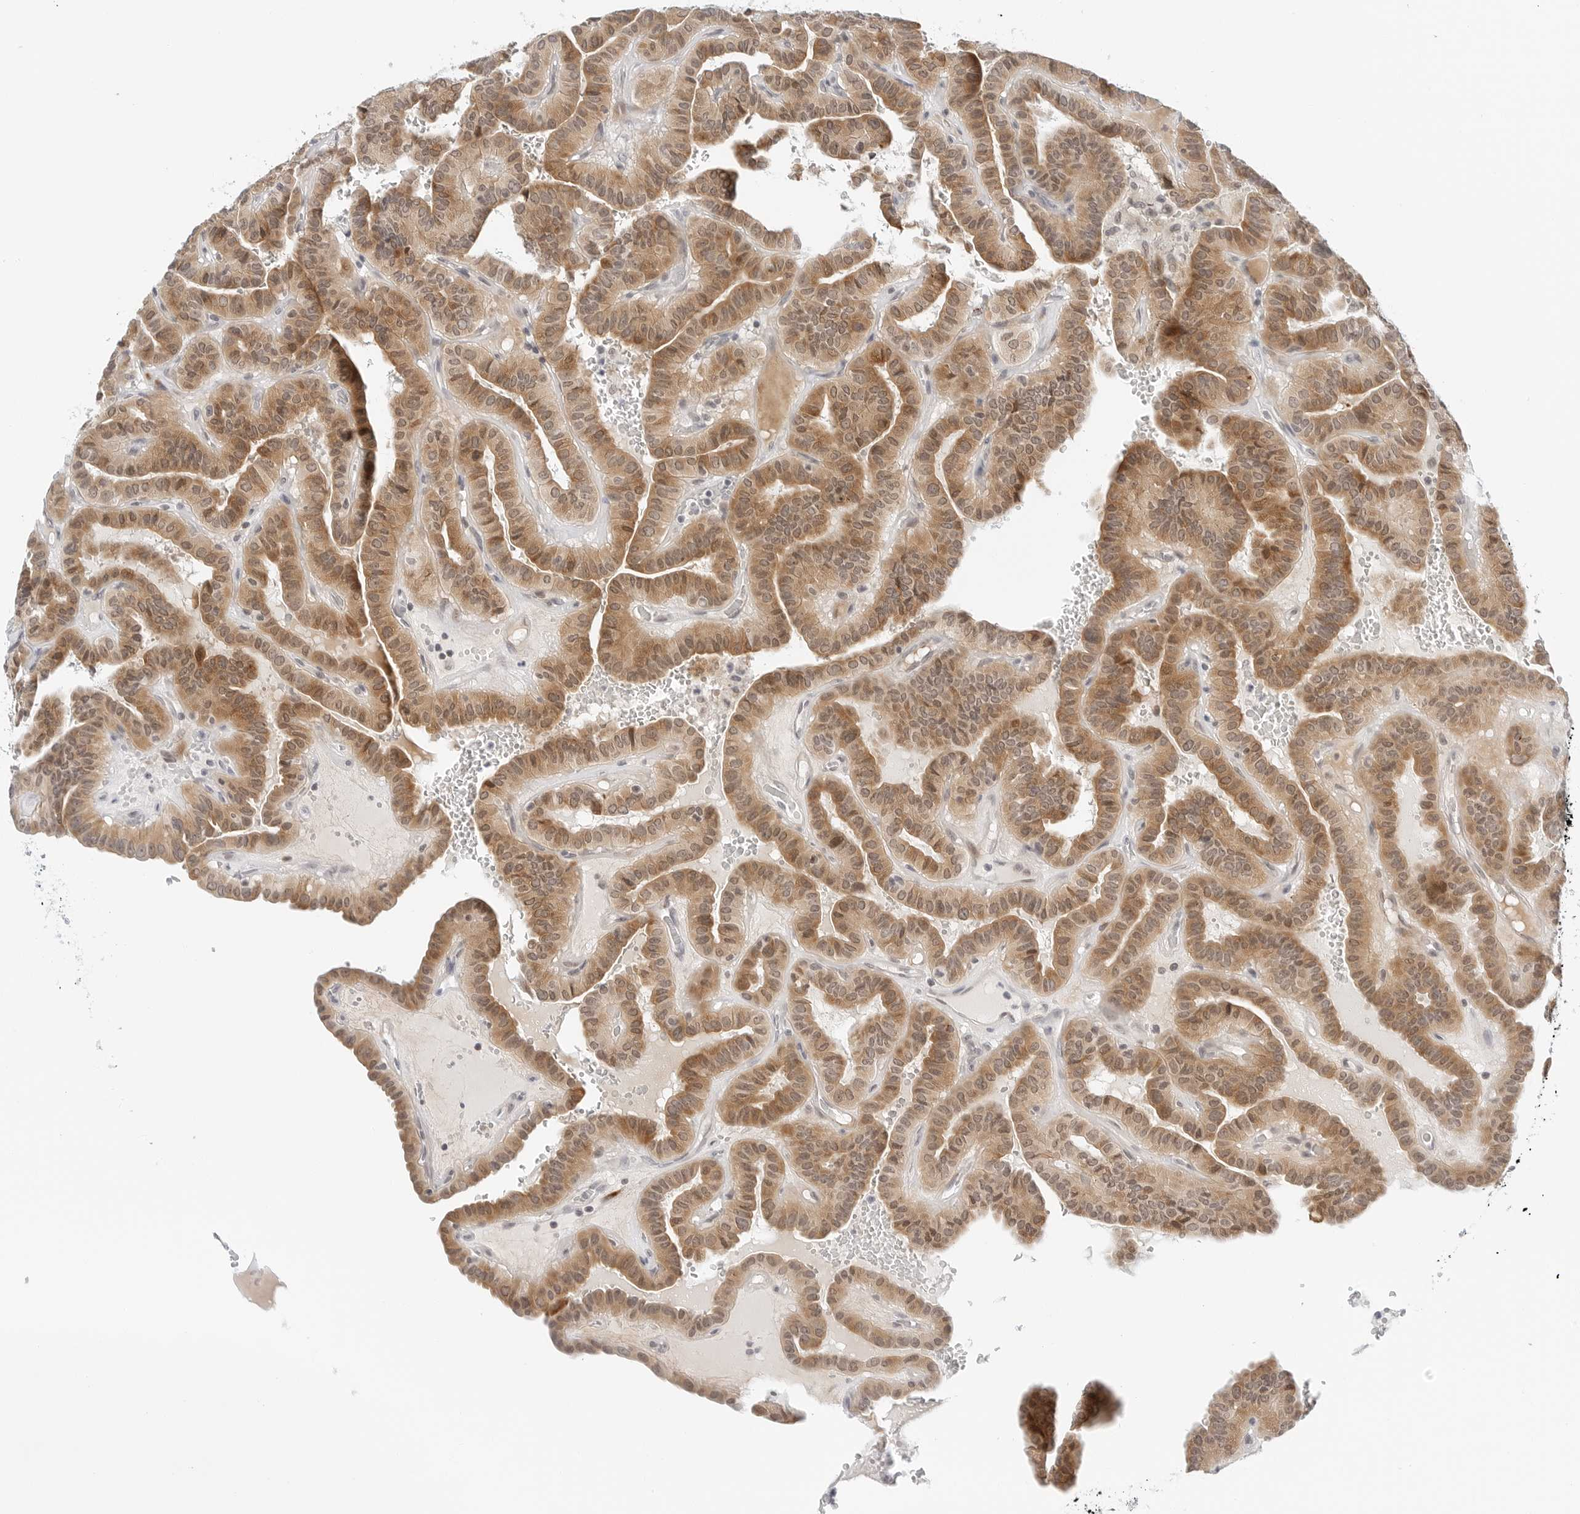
{"staining": {"intensity": "moderate", "quantity": ">75%", "location": "cytoplasmic/membranous,nuclear"}, "tissue": "thyroid cancer", "cell_type": "Tumor cells", "image_type": "cancer", "snomed": [{"axis": "morphology", "description": "Papillary adenocarcinoma, NOS"}, {"axis": "topography", "description": "Thyroid gland"}], "caption": "Immunohistochemical staining of thyroid papillary adenocarcinoma displays medium levels of moderate cytoplasmic/membranous and nuclear staining in approximately >75% of tumor cells.", "gene": "TSEN2", "patient": {"sex": "male", "age": 77}}